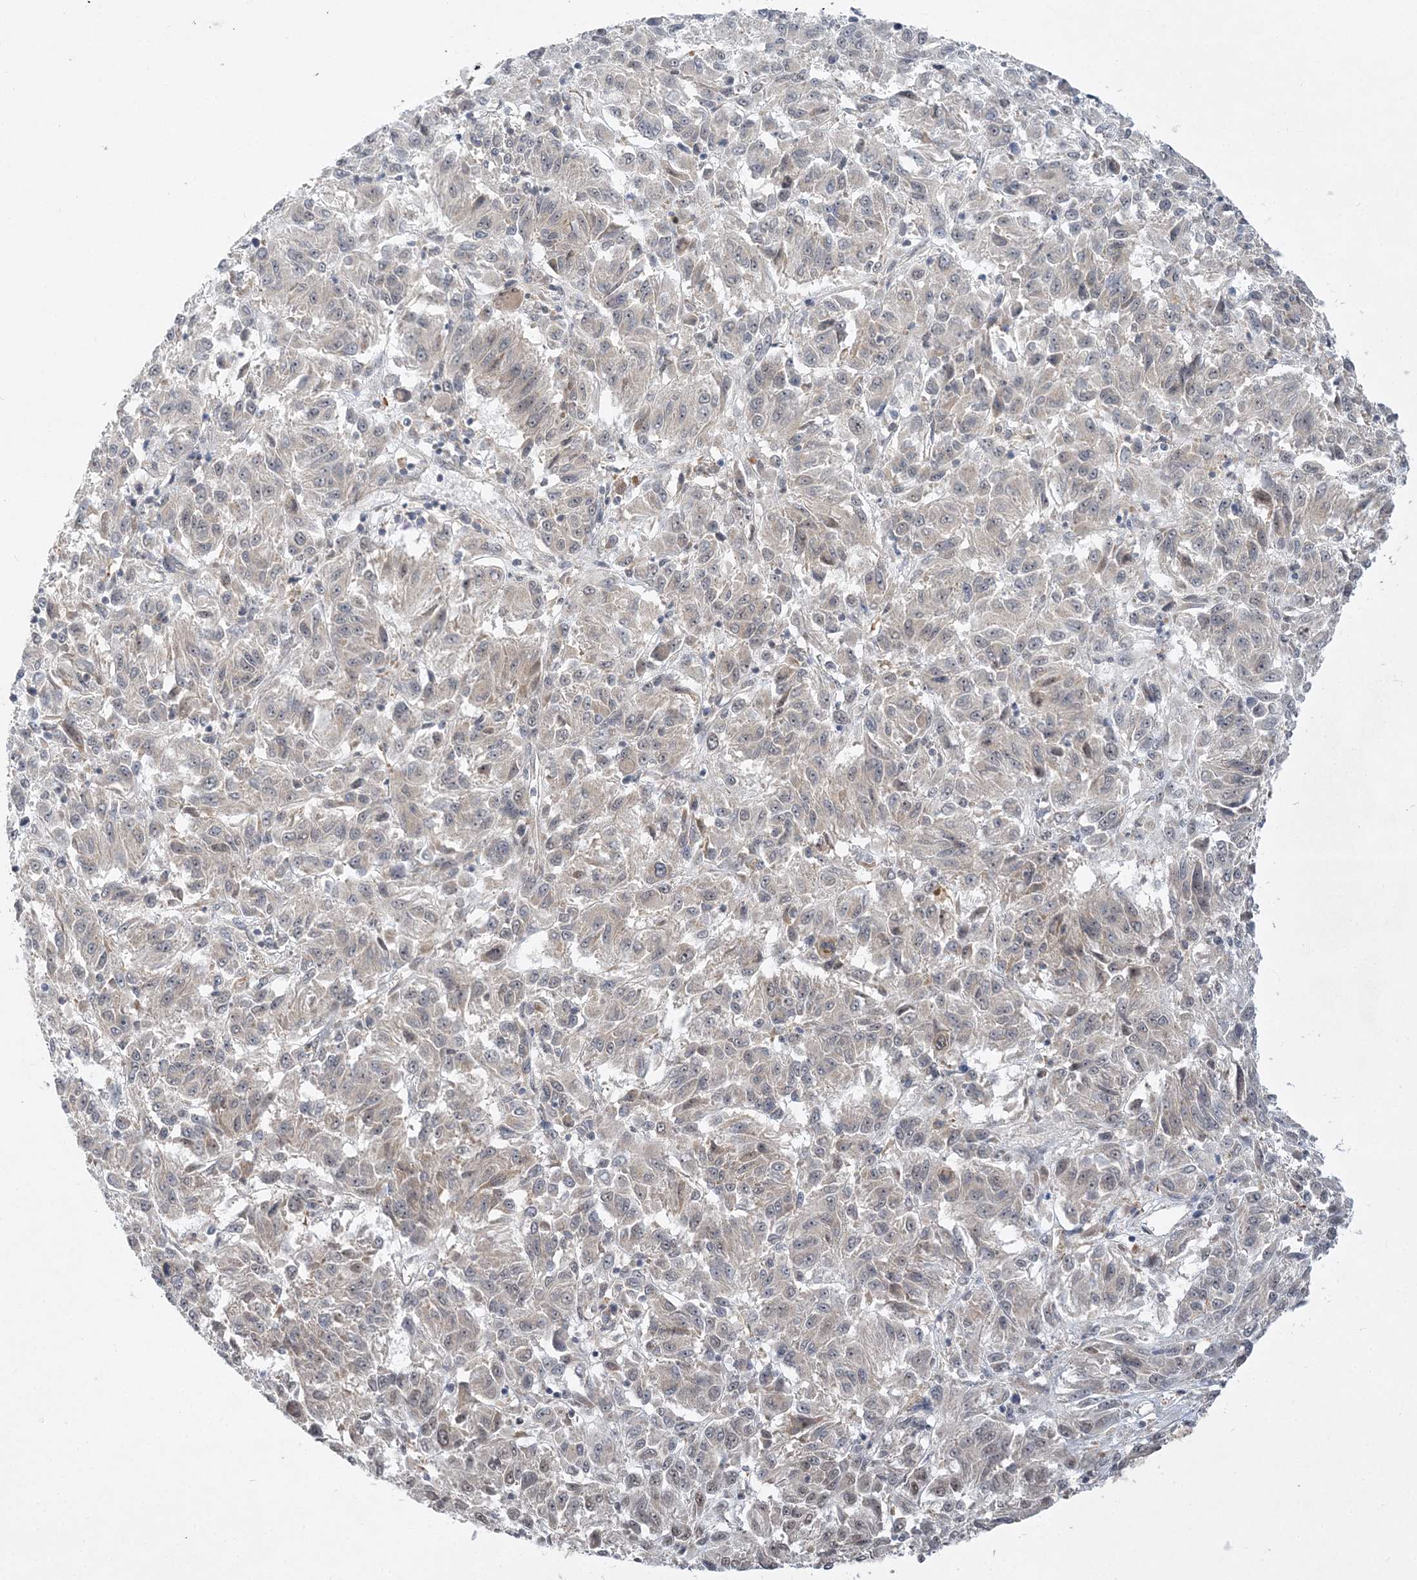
{"staining": {"intensity": "negative", "quantity": "none", "location": "none"}, "tissue": "melanoma", "cell_type": "Tumor cells", "image_type": "cancer", "snomed": [{"axis": "morphology", "description": "Malignant melanoma, Metastatic site"}, {"axis": "topography", "description": "Lung"}], "caption": "Tumor cells are negative for protein expression in human melanoma.", "gene": "MXI1", "patient": {"sex": "male", "age": 64}}